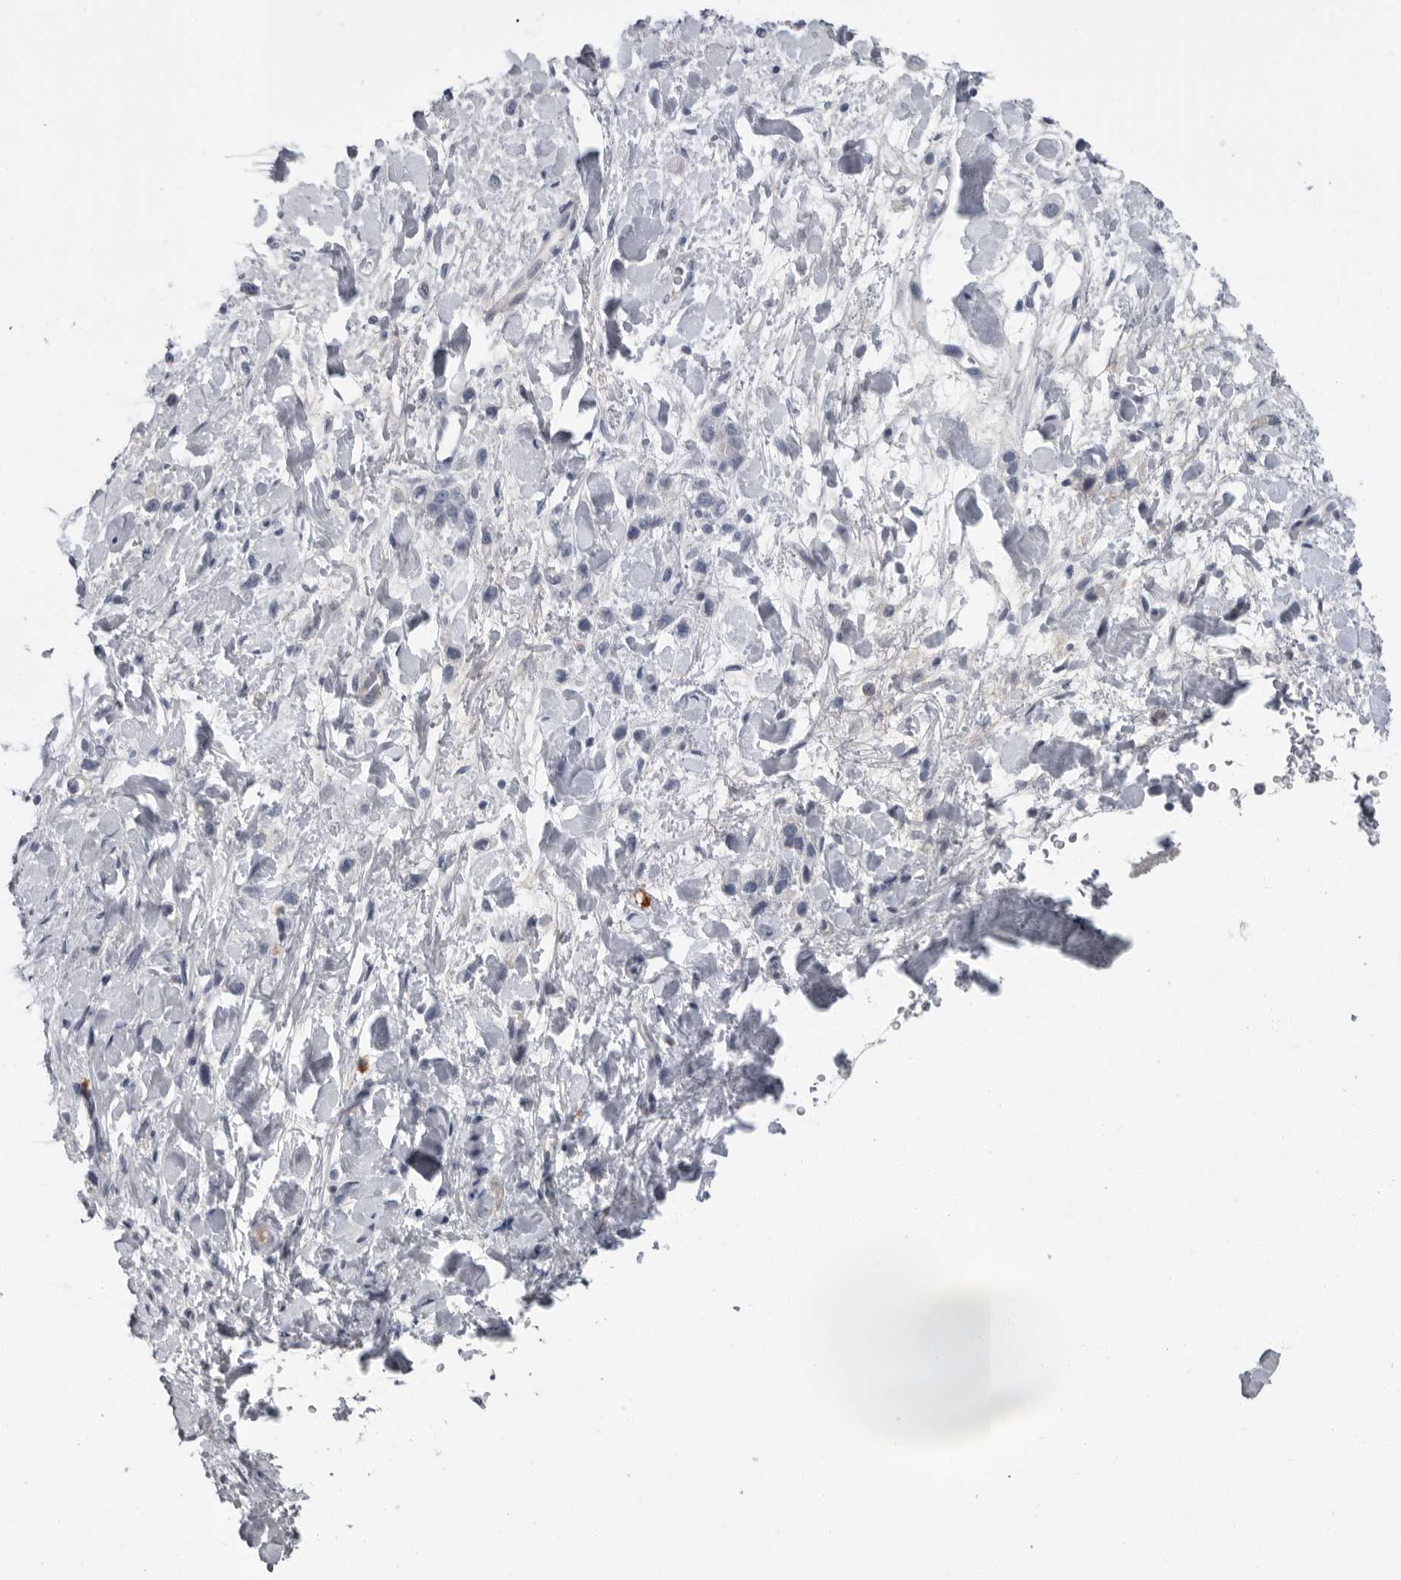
{"staining": {"intensity": "negative", "quantity": "none", "location": "none"}, "tissue": "stomach cancer", "cell_type": "Tumor cells", "image_type": "cancer", "snomed": [{"axis": "morphology", "description": "Adenocarcinoma, NOS"}, {"axis": "topography", "description": "Stomach"}], "caption": "IHC micrograph of neoplastic tissue: stomach cancer stained with DAB exhibits no significant protein staining in tumor cells.", "gene": "SLC25A39", "patient": {"sex": "female", "age": 65}}